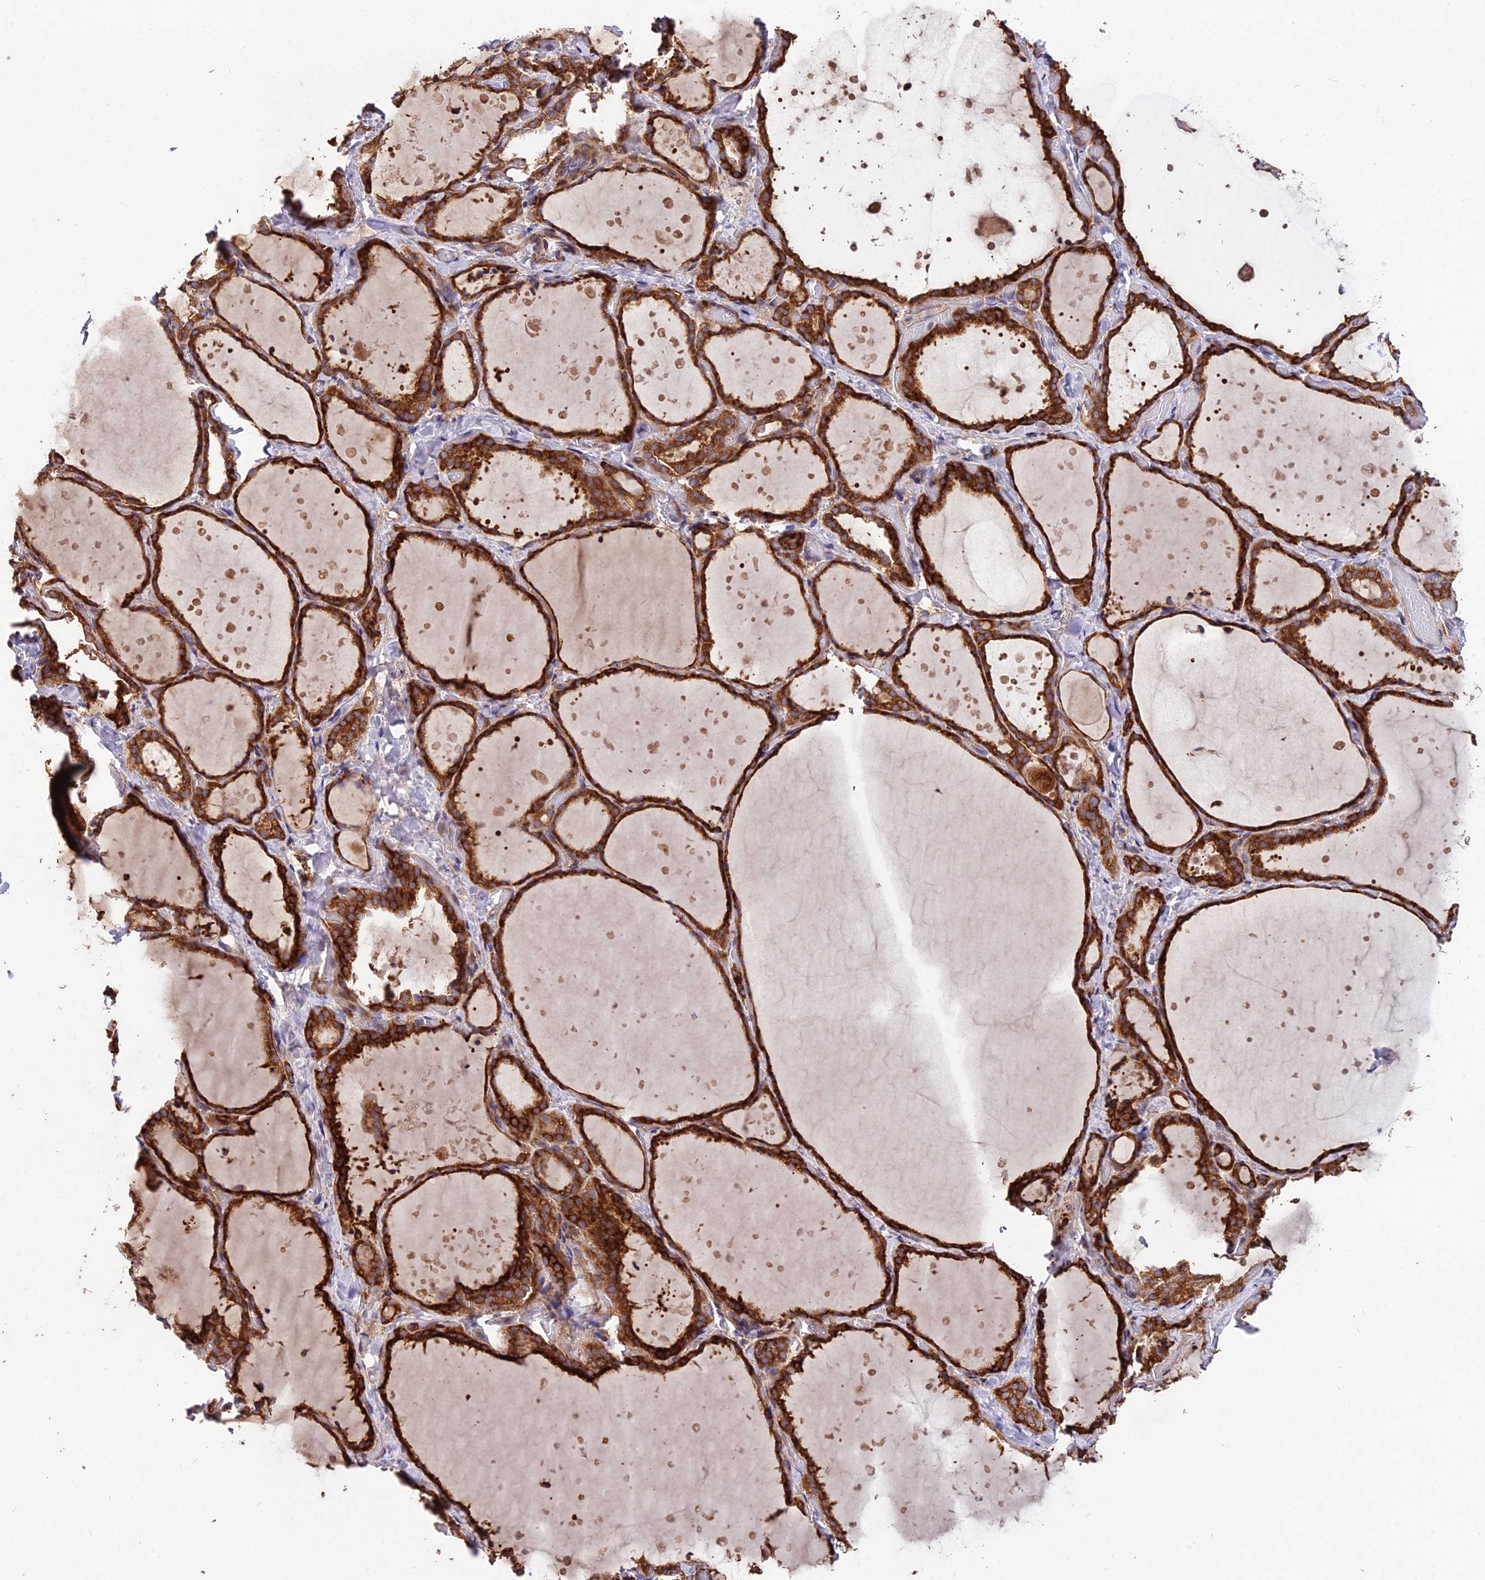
{"staining": {"intensity": "strong", "quantity": ">75%", "location": "cytoplasmic/membranous"}, "tissue": "thyroid gland", "cell_type": "Glandular cells", "image_type": "normal", "snomed": [{"axis": "morphology", "description": "Normal tissue, NOS"}, {"axis": "topography", "description": "Thyroid gland"}], "caption": "Thyroid gland stained with DAB (3,3'-diaminobenzidine) IHC demonstrates high levels of strong cytoplasmic/membranous positivity in approximately >75% of glandular cells. (IHC, brightfield microscopy, high magnification).", "gene": "ROCK1", "patient": {"sex": "female", "age": 44}}